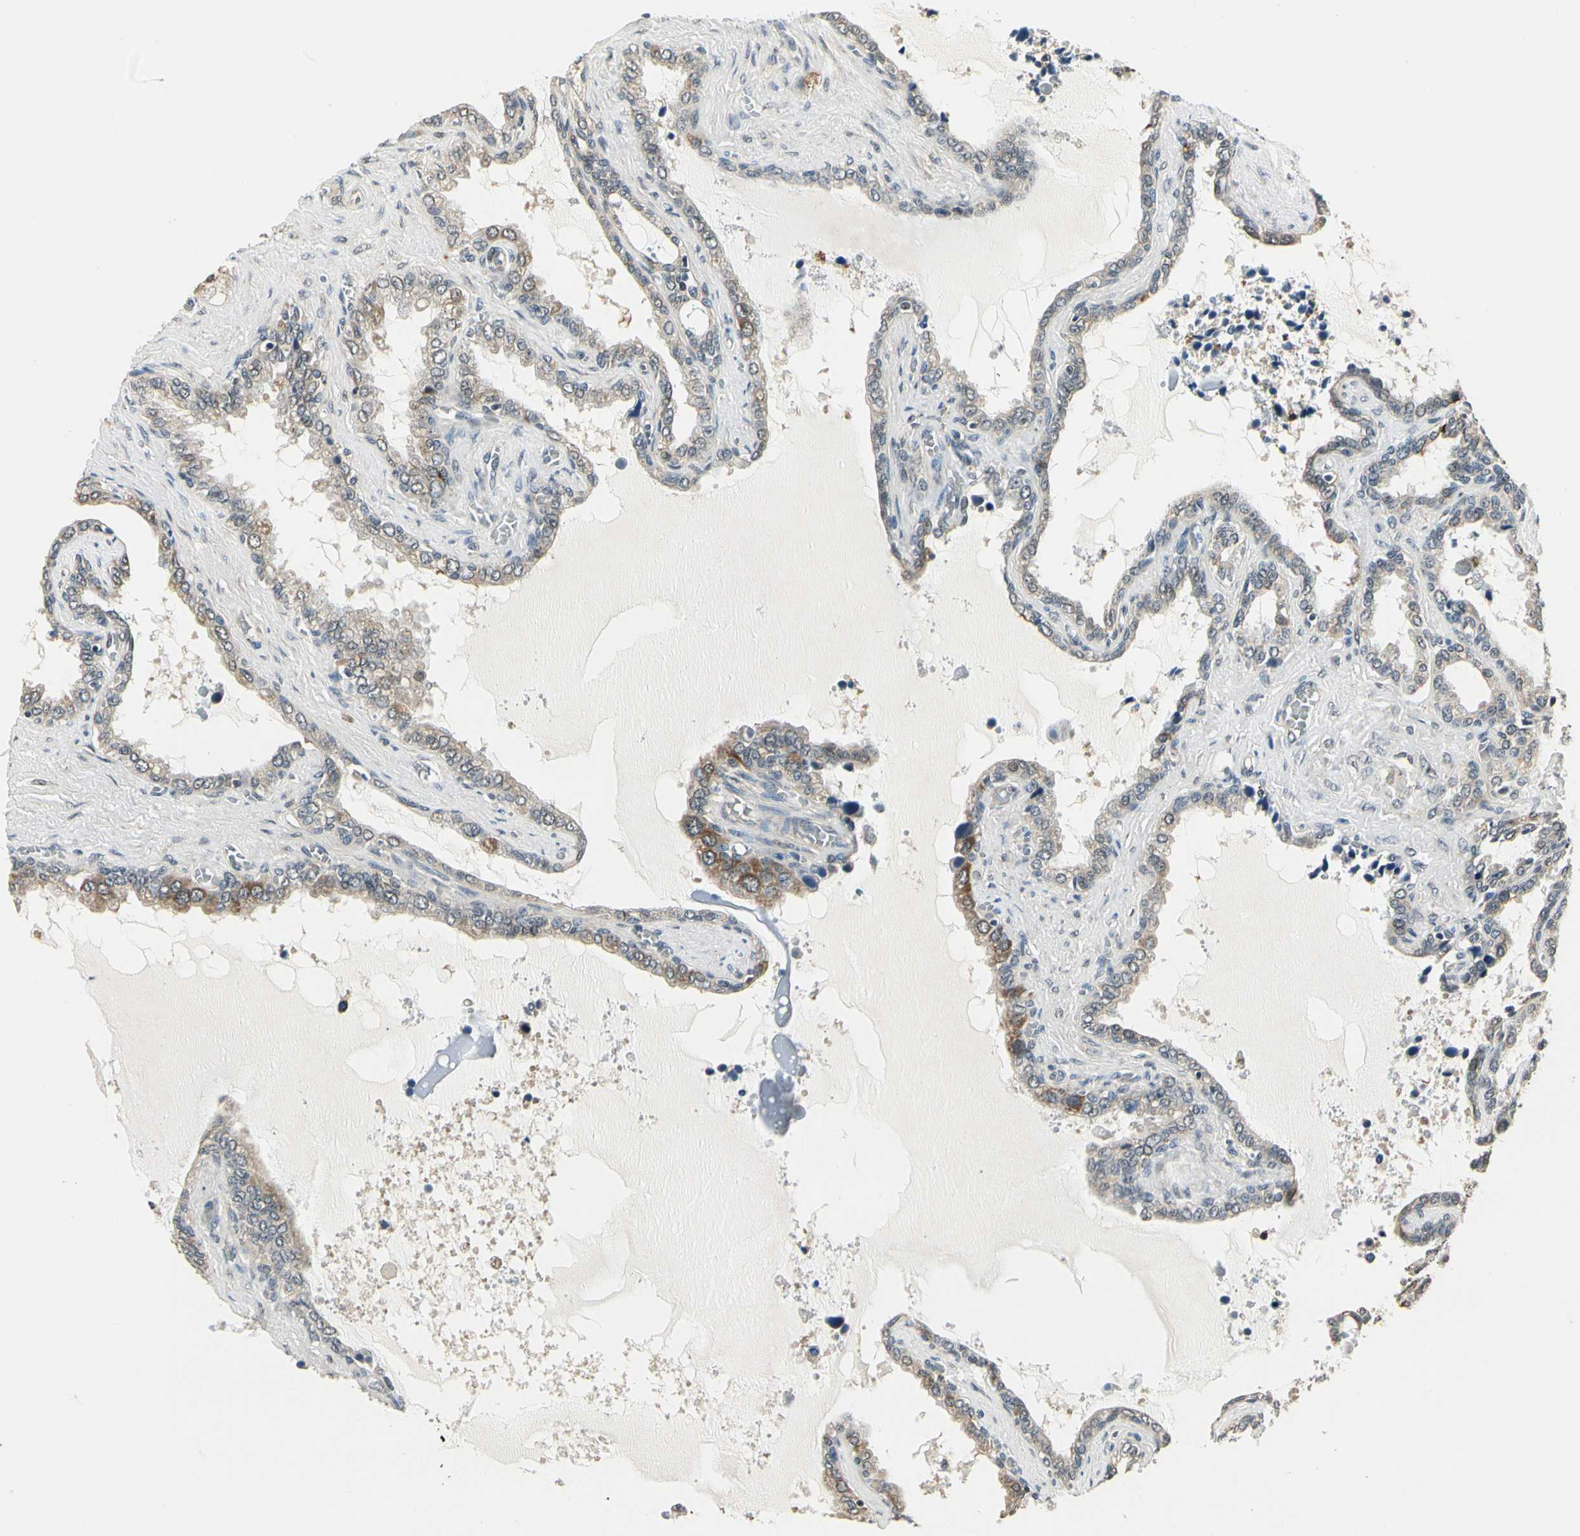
{"staining": {"intensity": "moderate", "quantity": ">75%", "location": "cytoplasmic/membranous"}, "tissue": "seminal vesicle", "cell_type": "Glandular cells", "image_type": "normal", "snomed": [{"axis": "morphology", "description": "Normal tissue, NOS"}, {"axis": "topography", "description": "Seminal veicle"}], "caption": "This photomicrograph displays immunohistochemistry (IHC) staining of benign seminal vesicle, with medium moderate cytoplasmic/membranous expression in approximately >75% of glandular cells.", "gene": "PDK2", "patient": {"sex": "male", "age": 46}}